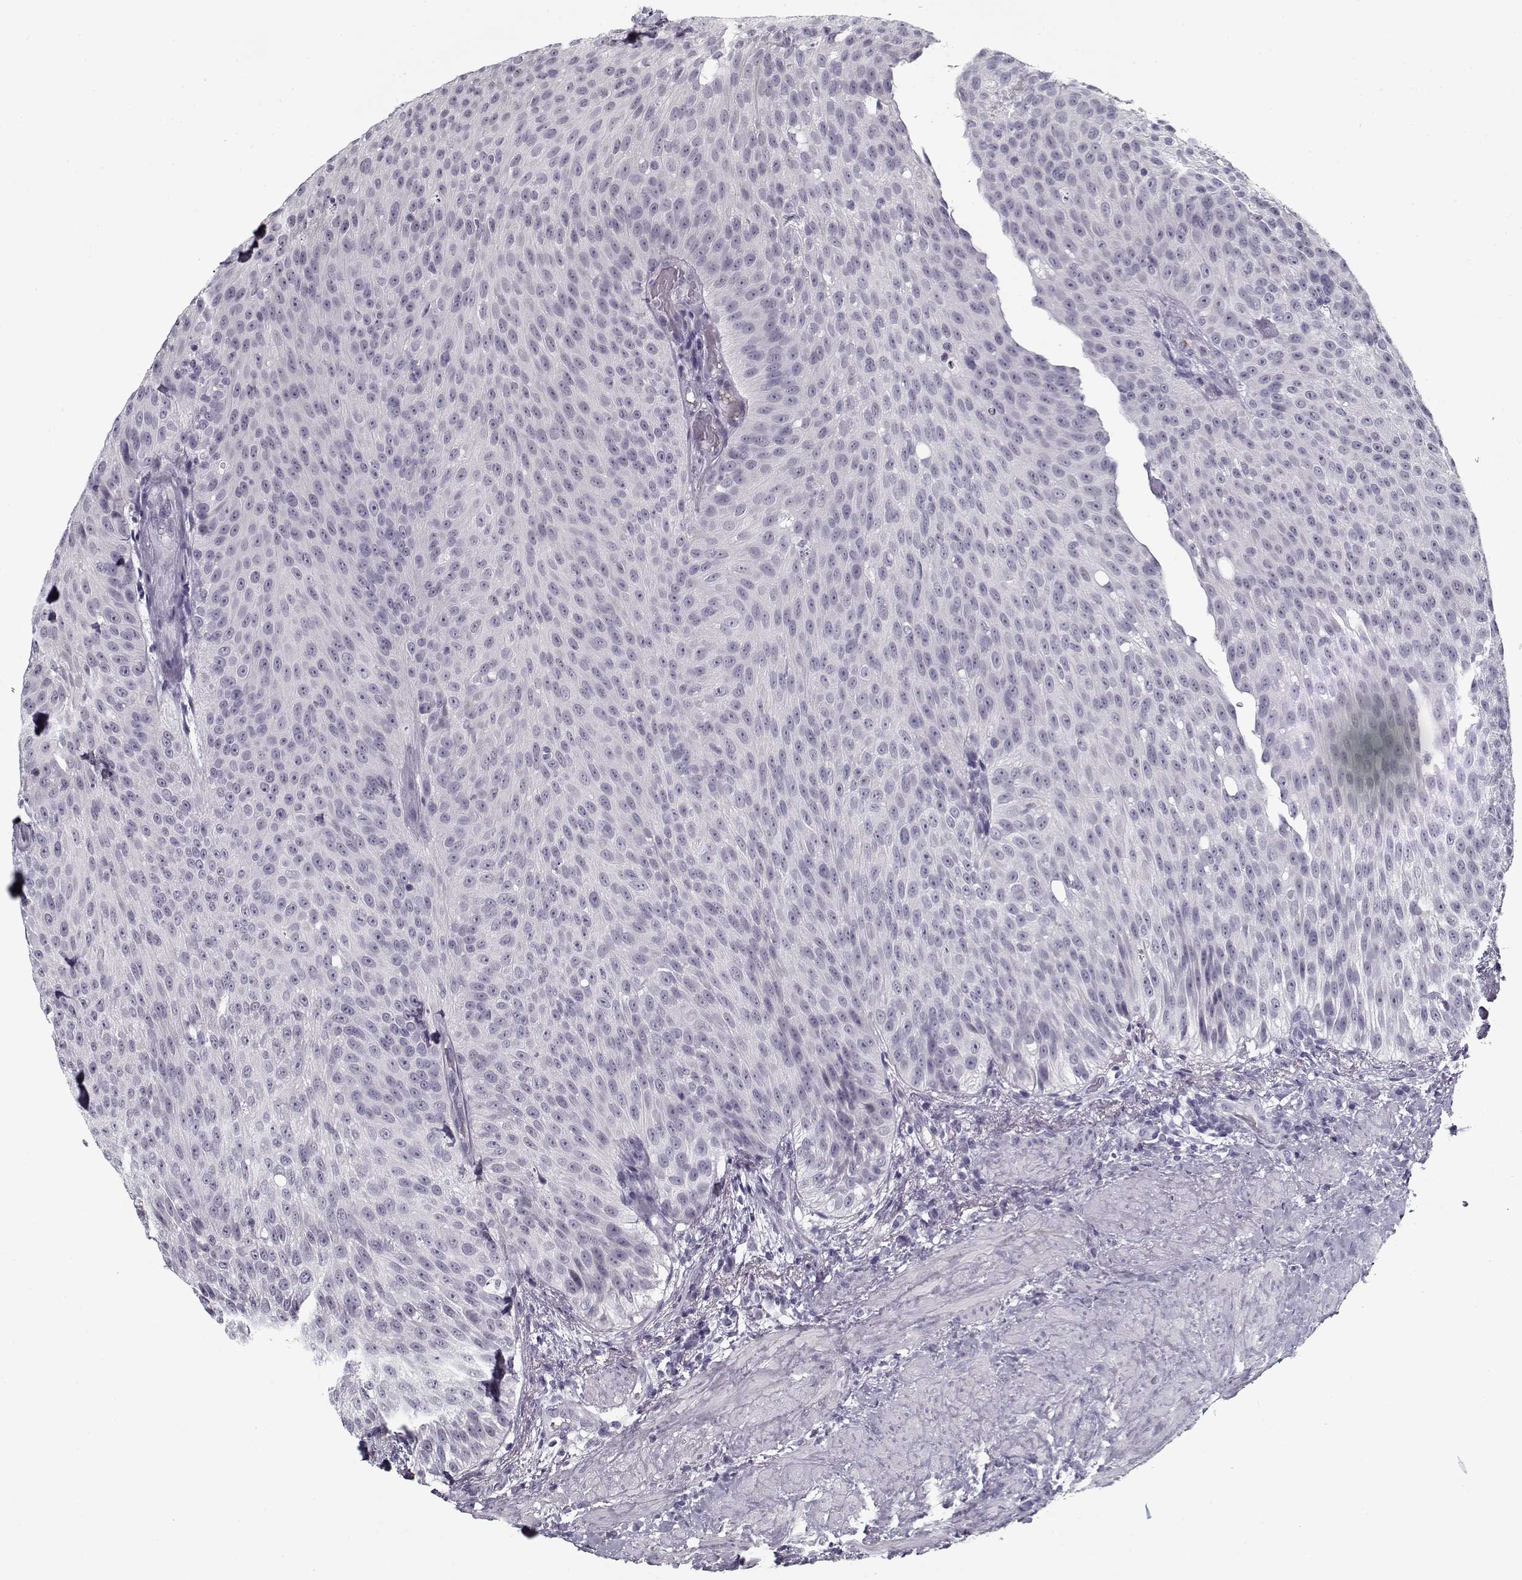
{"staining": {"intensity": "negative", "quantity": "none", "location": "none"}, "tissue": "urothelial cancer", "cell_type": "Tumor cells", "image_type": "cancer", "snomed": [{"axis": "morphology", "description": "Urothelial carcinoma, Low grade"}, {"axis": "topography", "description": "Urinary bladder"}], "caption": "This is an IHC histopathology image of human low-grade urothelial carcinoma. There is no expression in tumor cells.", "gene": "SPACA9", "patient": {"sex": "male", "age": 78}}